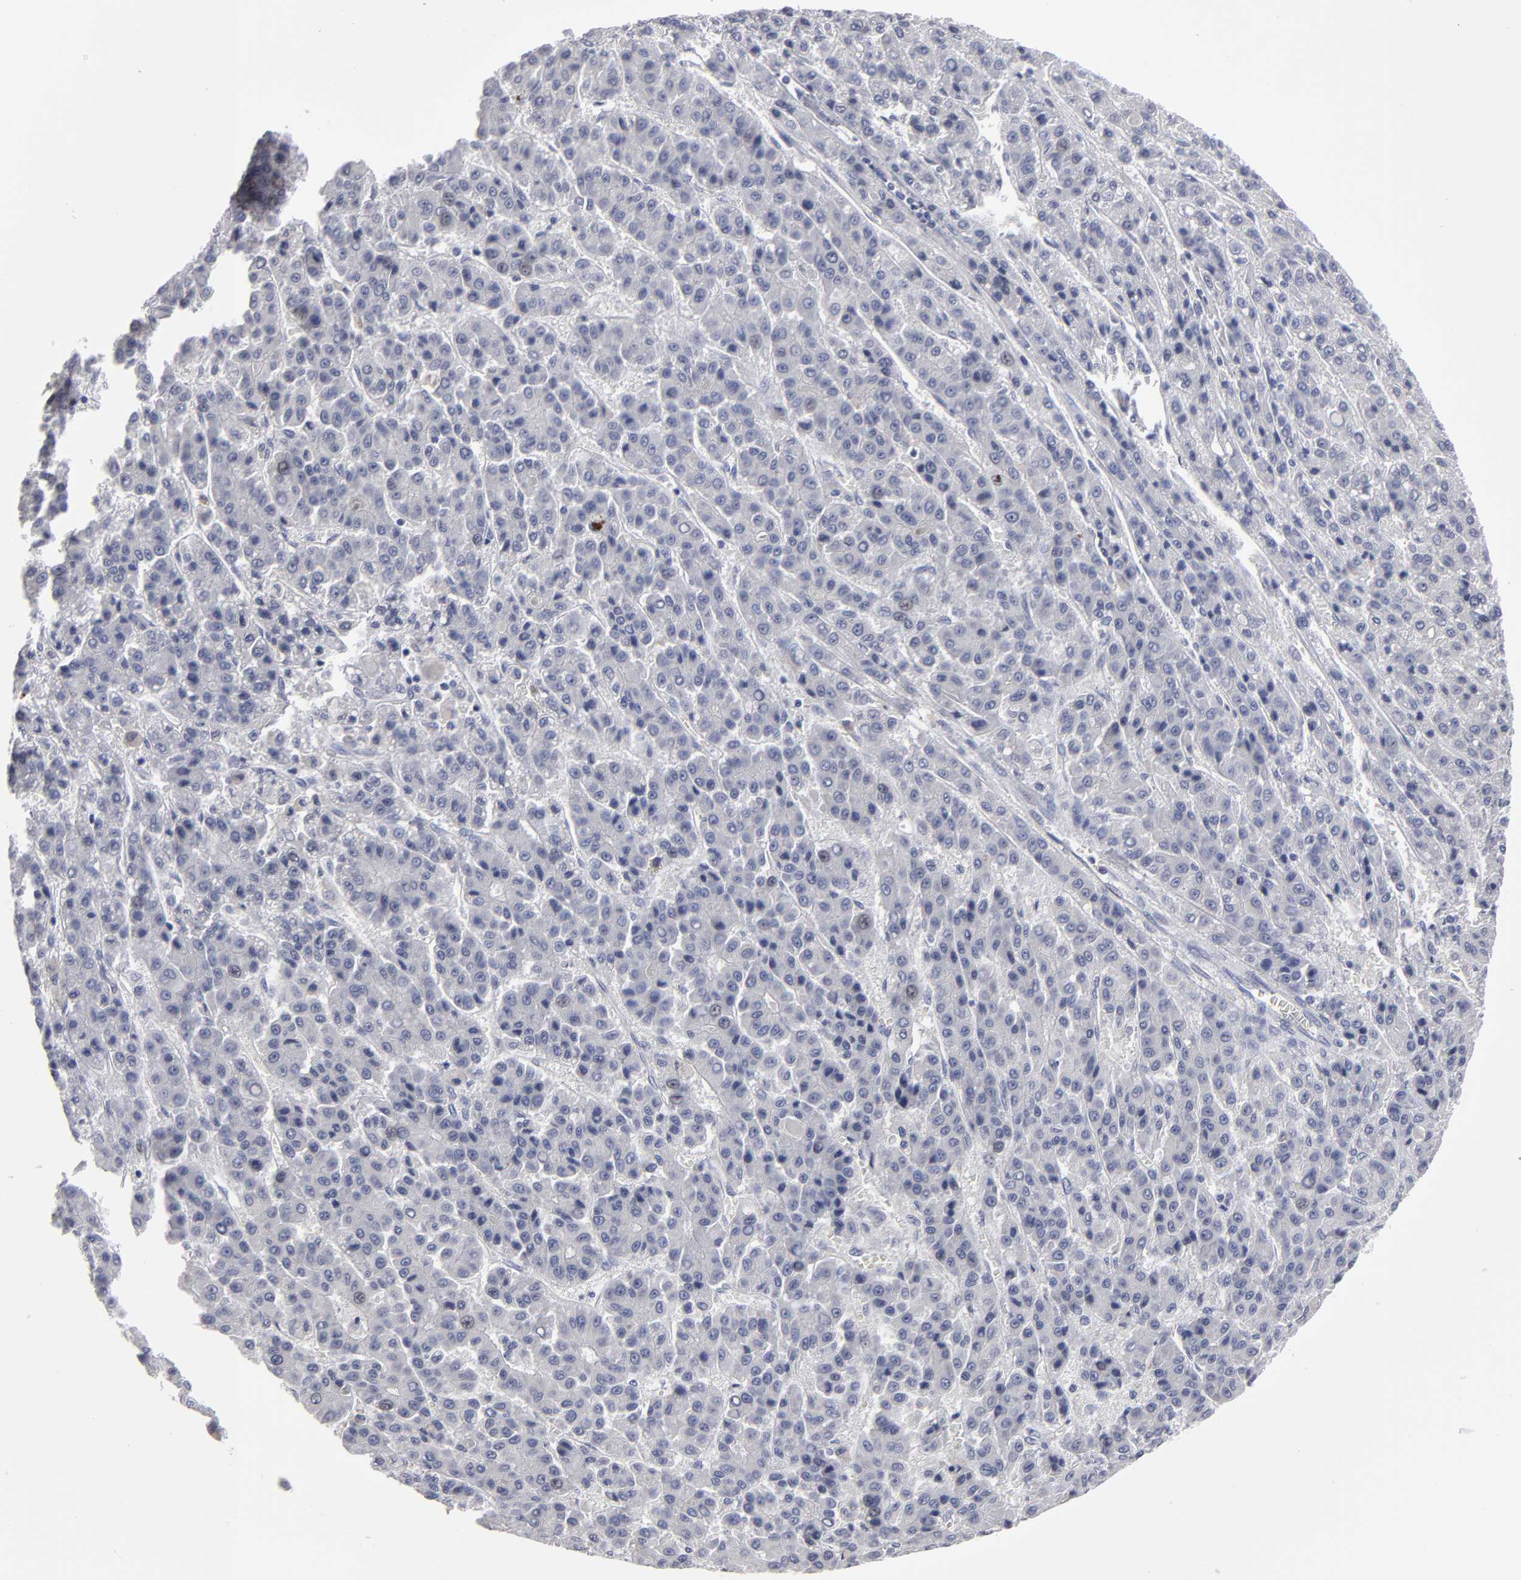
{"staining": {"intensity": "negative", "quantity": "none", "location": "none"}, "tissue": "liver cancer", "cell_type": "Tumor cells", "image_type": "cancer", "snomed": [{"axis": "morphology", "description": "Carcinoma, Hepatocellular, NOS"}, {"axis": "topography", "description": "Liver"}], "caption": "This is an IHC photomicrograph of human liver hepatocellular carcinoma. There is no expression in tumor cells.", "gene": "CCDC80", "patient": {"sex": "male", "age": 70}}